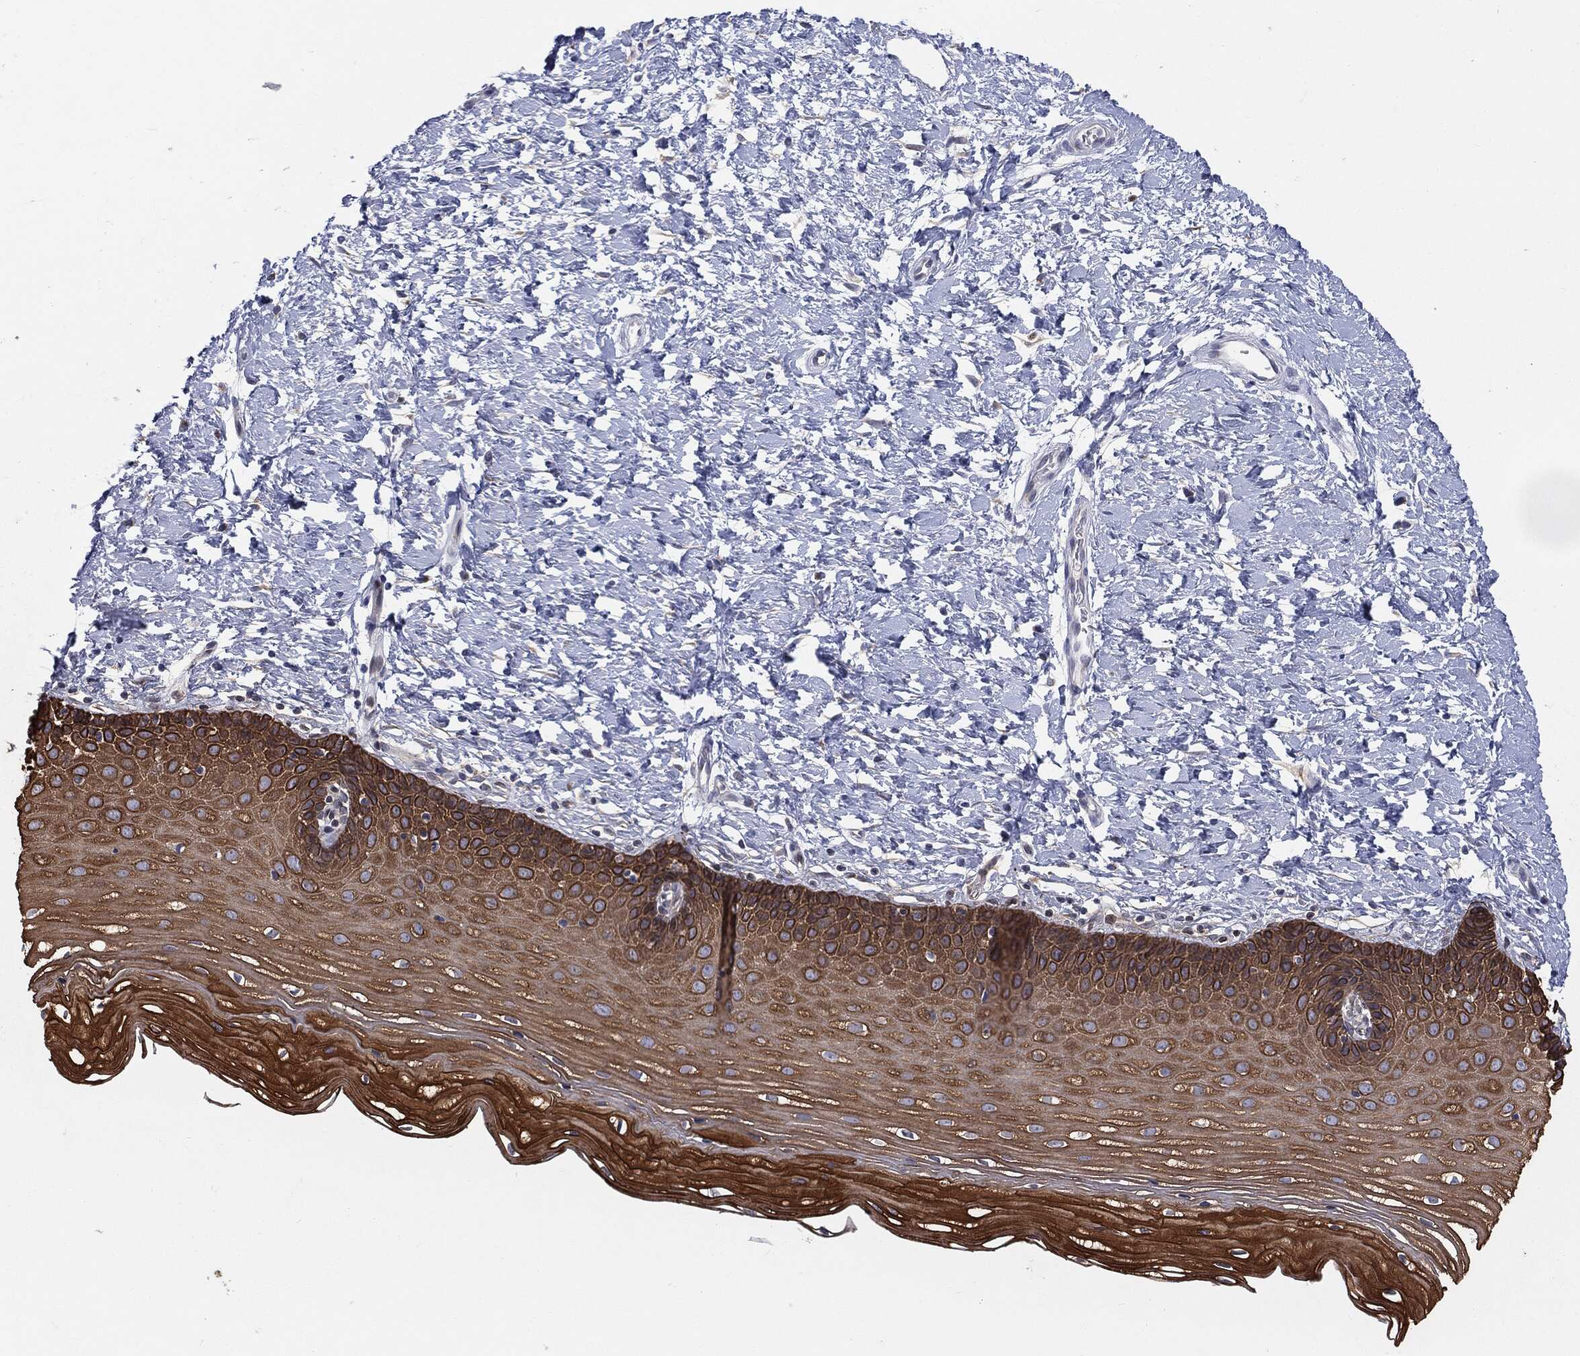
{"staining": {"intensity": "moderate", "quantity": "<25%", "location": "cytoplasmic/membranous"}, "tissue": "cervix", "cell_type": "Glandular cells", "image_type": "normal", "snomed": [{"axis": "morphology", "description": "Normal tissue, NOS"}, {"axis": "topography", "description": "Cervix"}], "caption": "Protein analysis of unremarkable cervix demonstrates moderate cytoplasmic/membranous staining in about <25% of glandular cells. Nuclei are stained in blue.", "gene": "KRT5", "patient": {"sex": "female", "age": 37}}